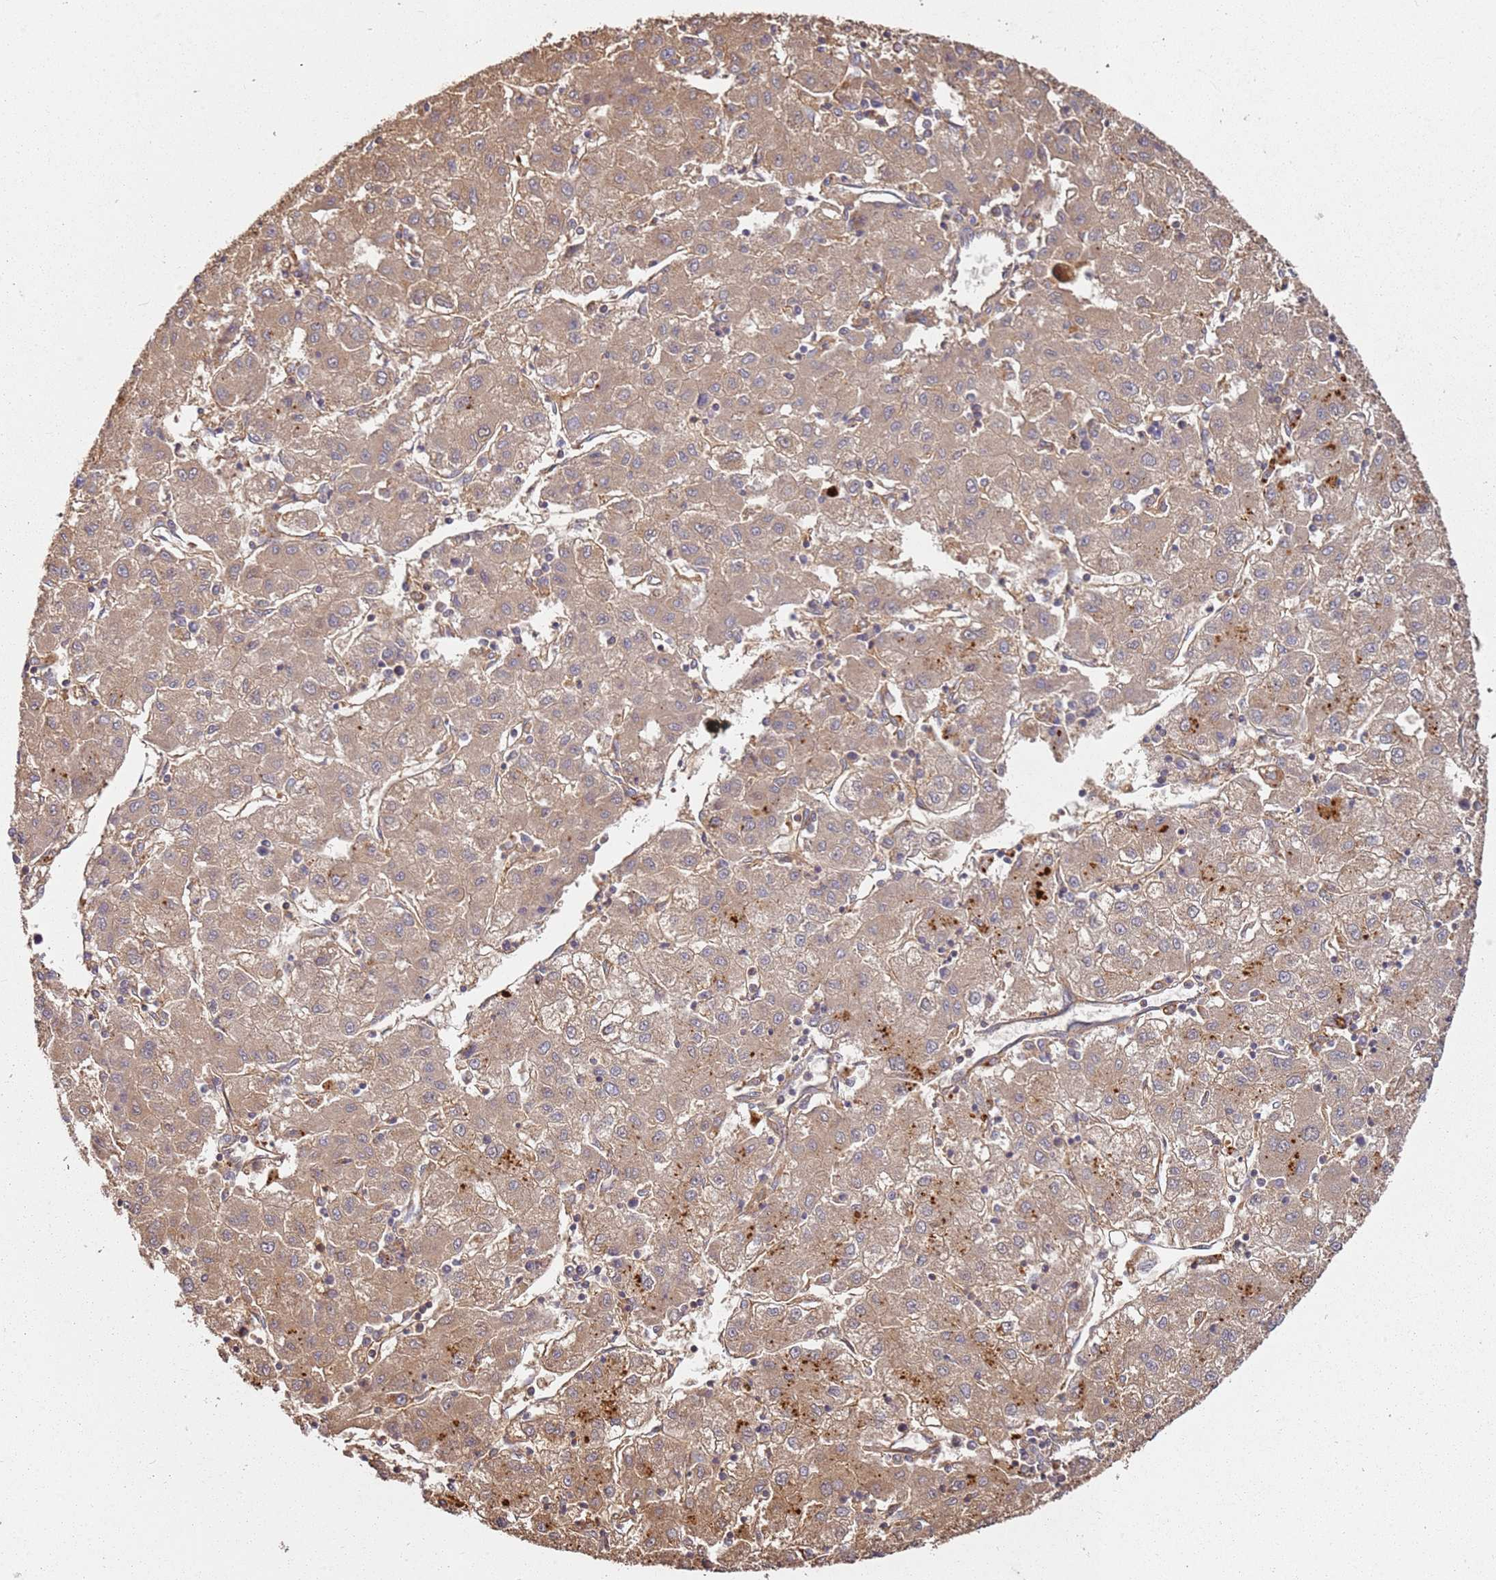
{"staining": {"intensity": "moderate", "quantity": ">75%", "location": "cytoplasmic/membranous"}, "tissue": "liver cancer", "cell_type": "Tumor cells", "image_type": "cancer", "snomed": [{"axis": "morphology", "description": "Carcinoma, Hepatocellular, NOS"}, {"axis": "topography", "description": "Liver"}], "caption": "Moderate cytoplasmic/membranous expression for a protein is present in about >75% of tumor cells of liver cancer (hepatocellular carcinoma) using IHC.", "gene": "SCGB2B2", "patient": {"sex": "male", "age": 72}}